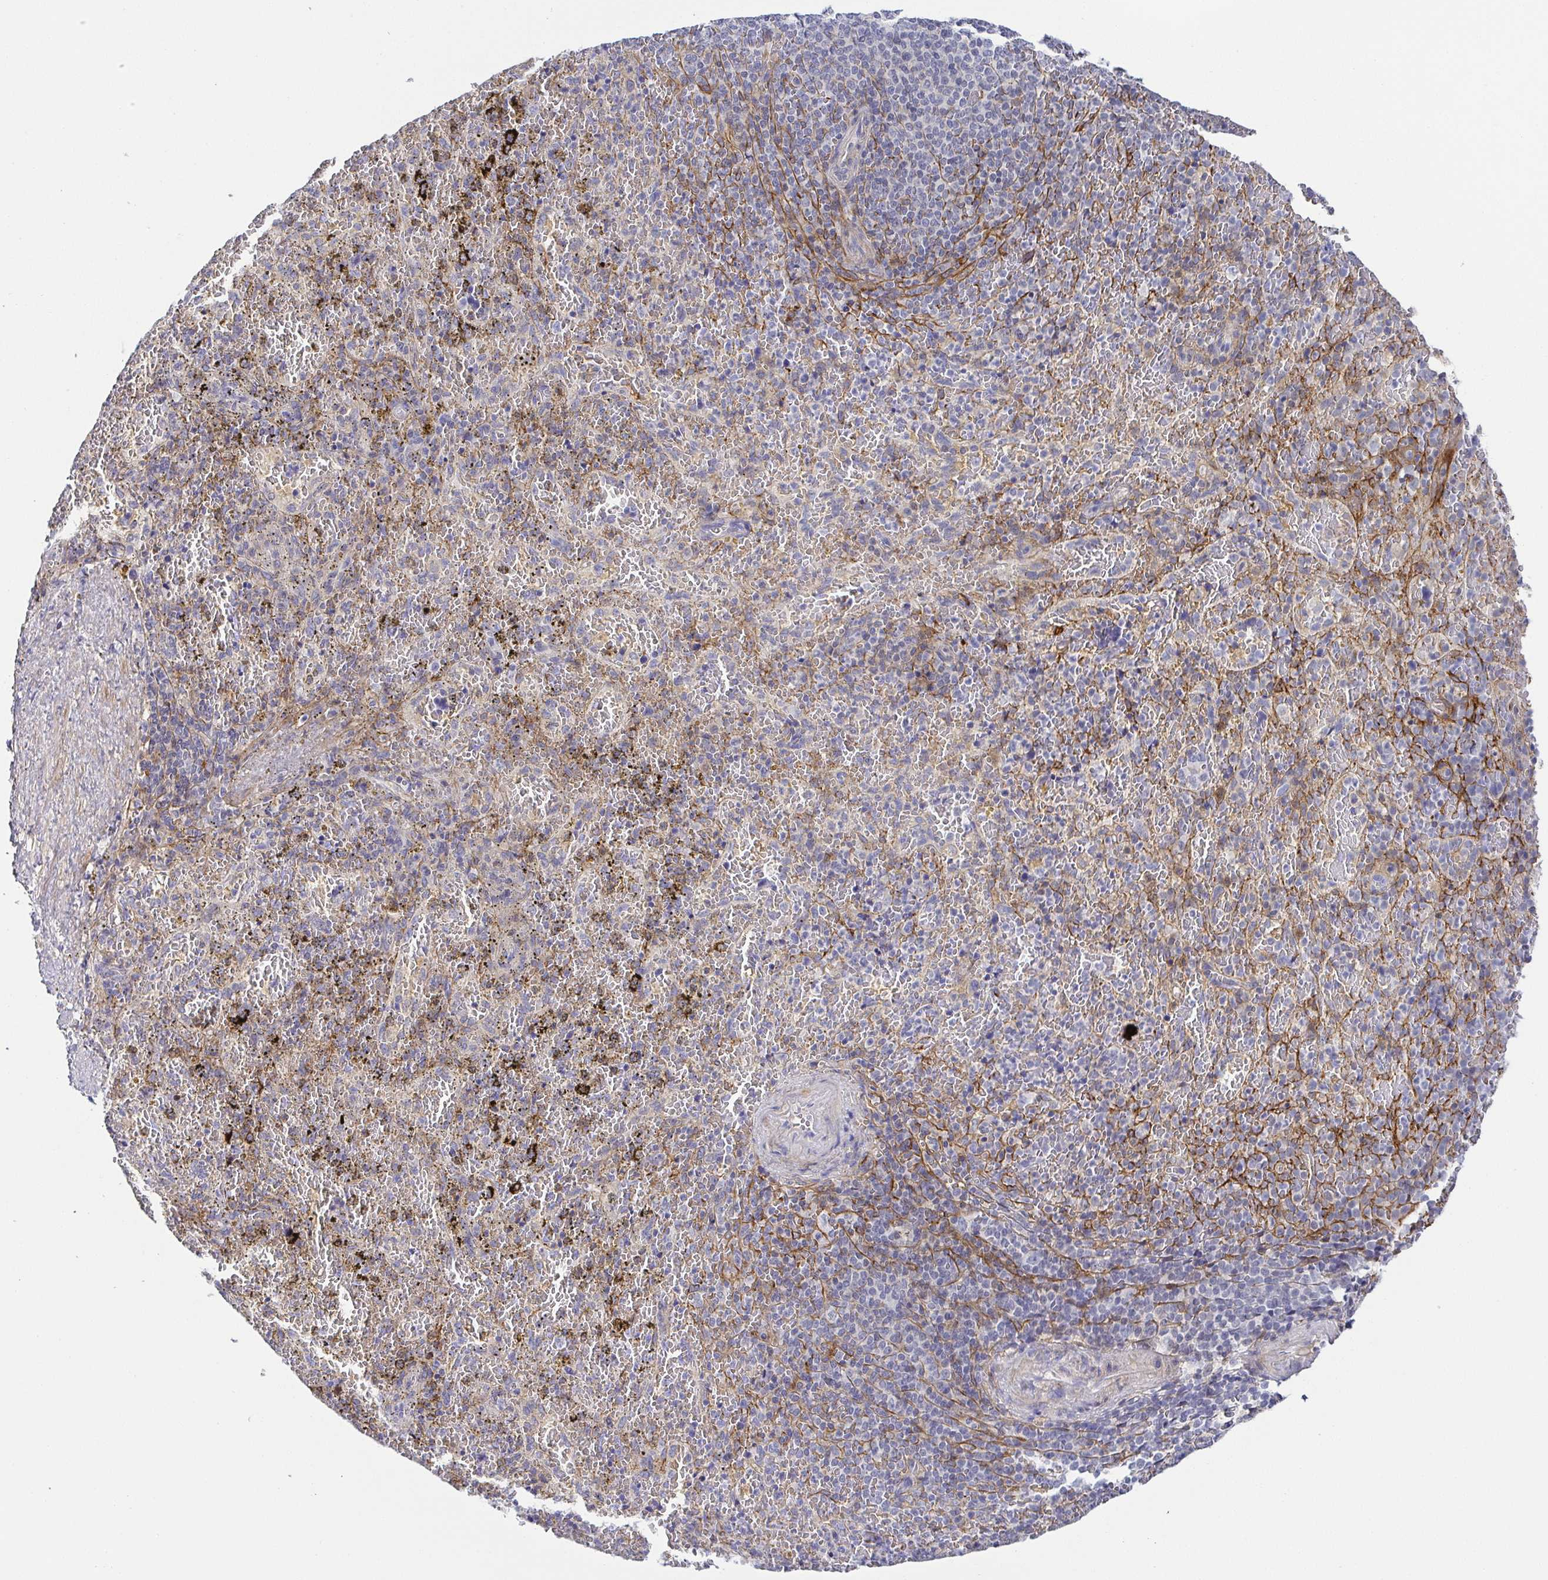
{"staining": {"intensity": "negative", "quantity": "none", "location": "none"}, "tissue": "spleen", "cell_type": "Cells in red pulp", "image_type": "normal", "snomed": [{"axis": "morphology", "description": "Normal tissue, NOS"}, {"axis": "topography", "description": "Spleen"}], "caption": "A histopathology image of spleen stained for a protein demonstrates no brown staining in cells in red pulp.", "gene": "RNASE7", "patient": {"sex": "female", "age": 50}}